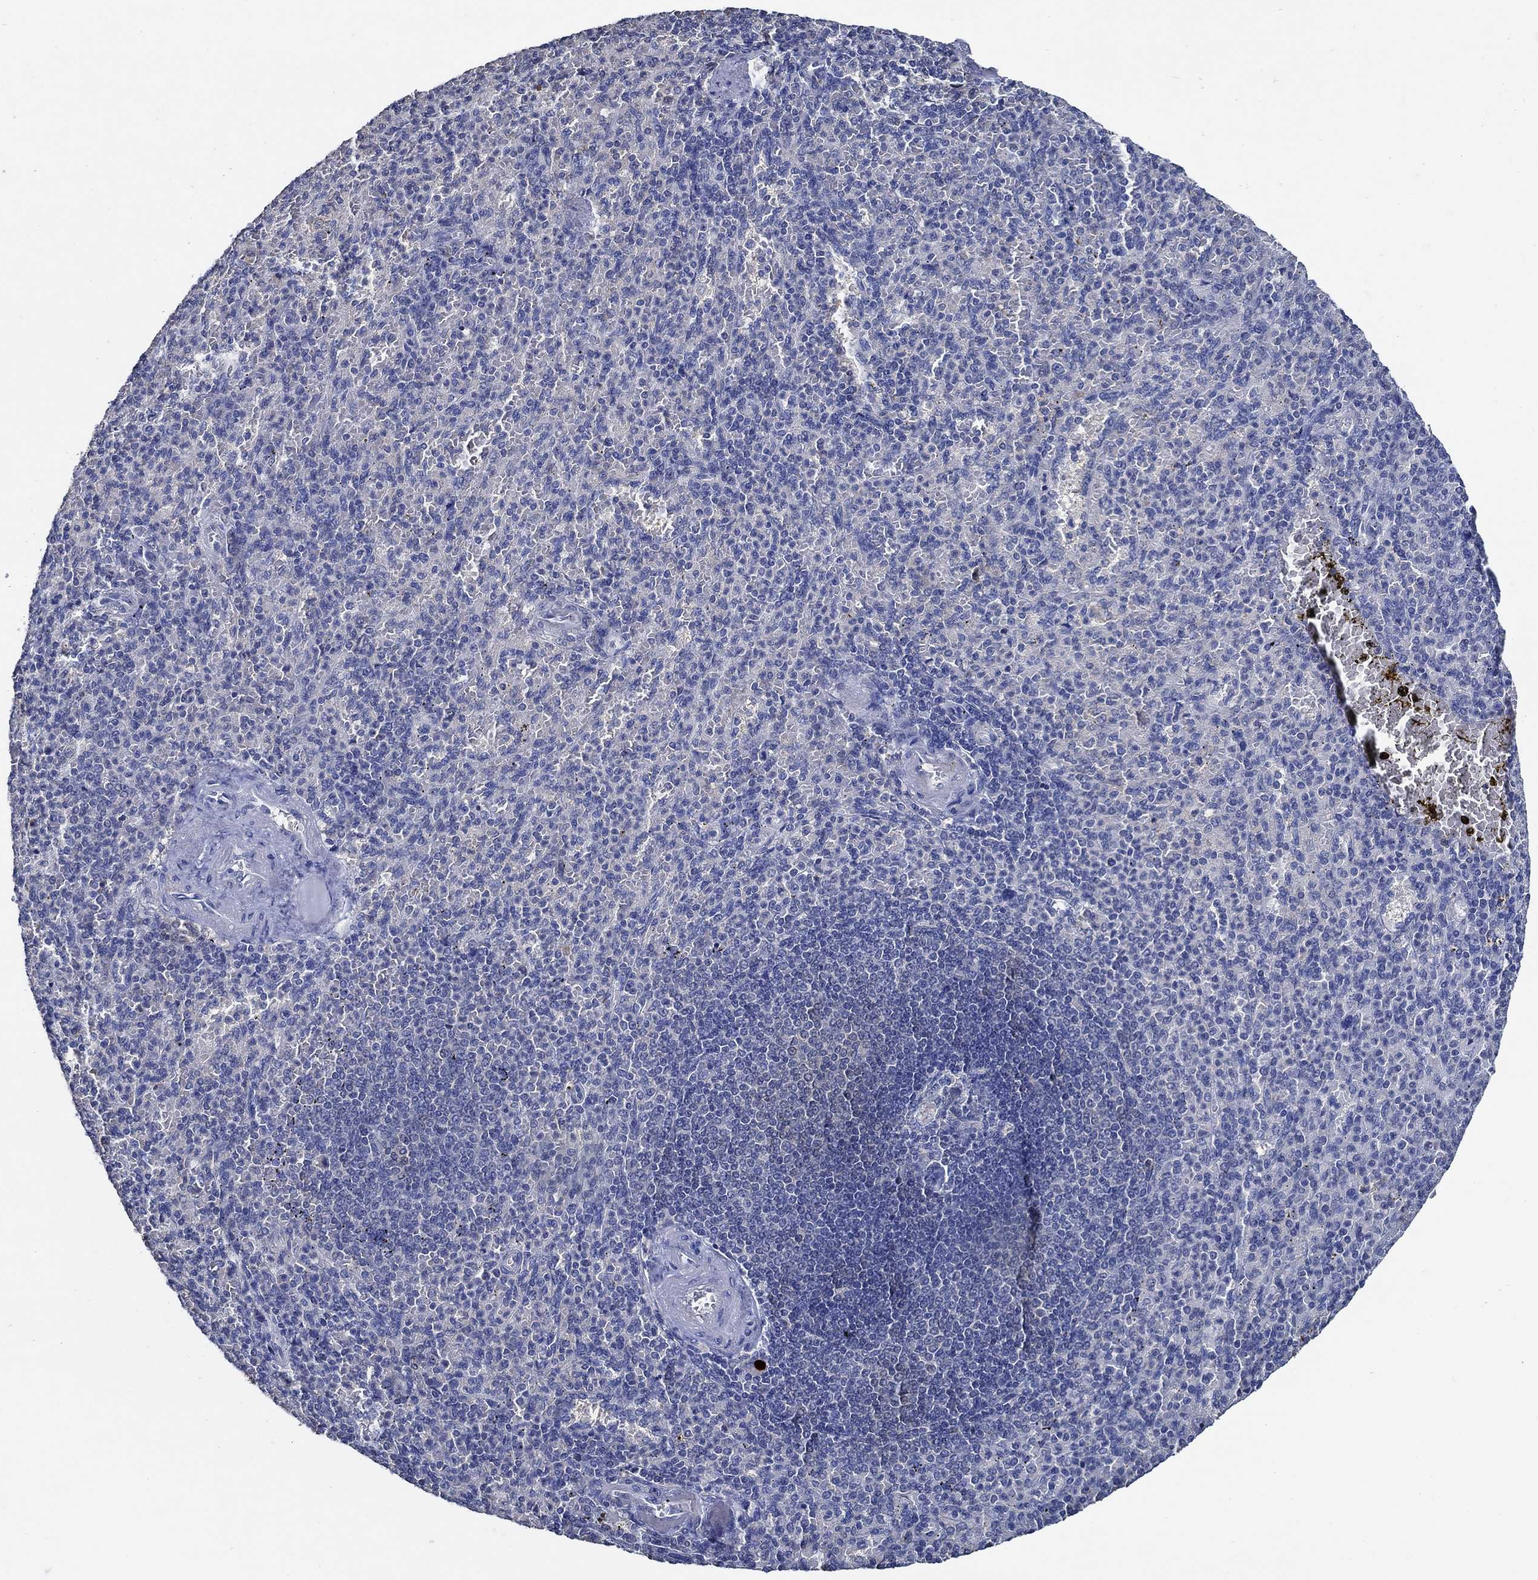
{"staining": {"intensity": "negative", "quantity": "none", "location": "none"}, "tissue": "spleen", "cell_type": "Cells in red pulp", "image_type": "normal", "snomed": [{"axis": "morphology", "description": "Normal tissue, NOS"}, {"axis": "topography", "description": "Spleen"}], "caption": "High magnification brightfield microscopy of normal spleen stained with DAB (brown) and counterstained with hematoxylin (blue): cells in red pulp show no significant staining. (Brightfield microscopy of DAB immunohistochemistry at high magnification).", "gene": "DOCK3", "patient": {"sex": "female", "age": 74}}